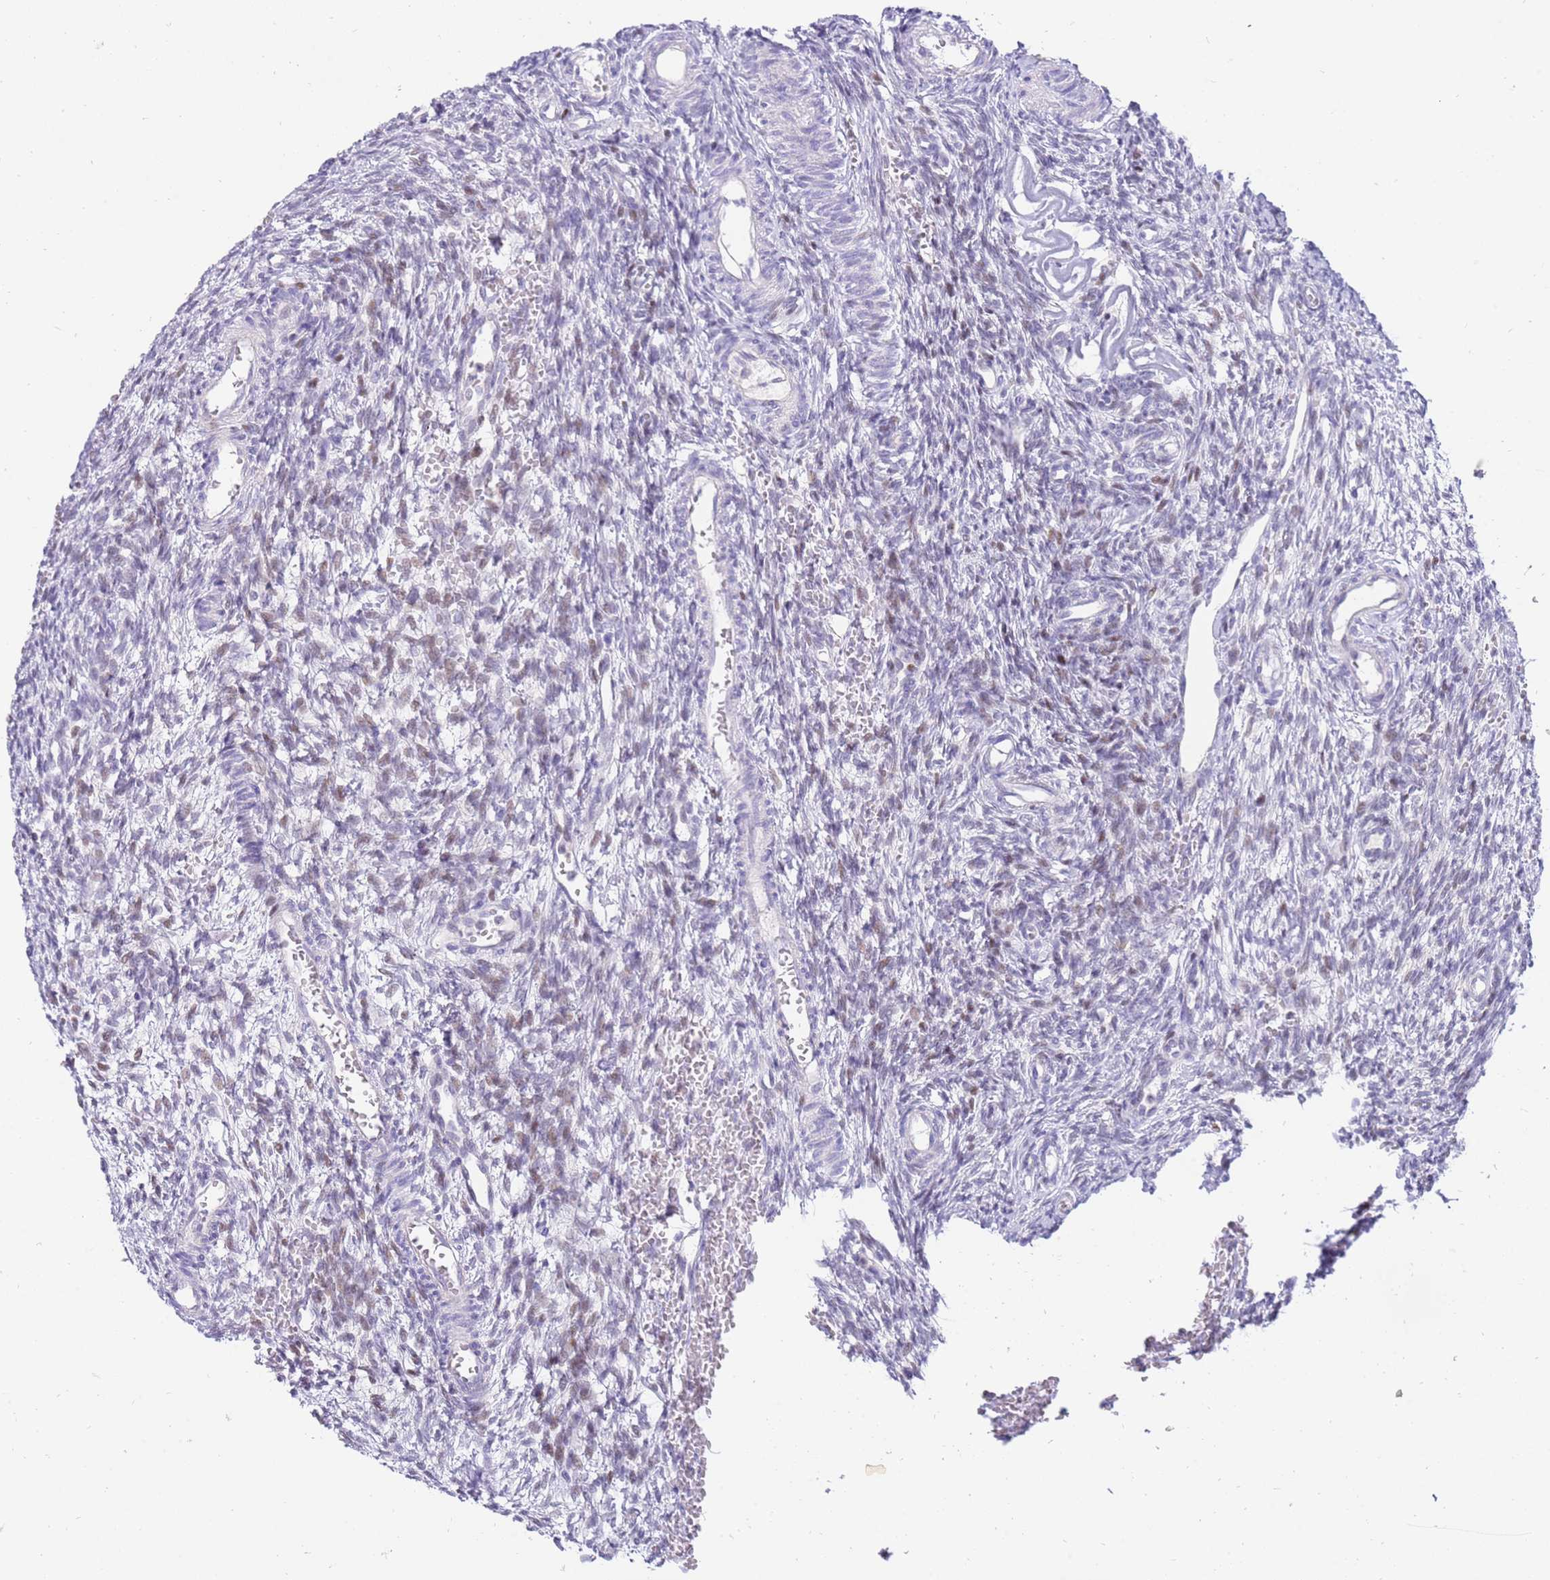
{"staining": {"intensity": "weak", "quantity": "<25%", "location": "nuclear"}, "tissue": "ovary", "cell_type": "Ovarian stroma cells", "image_type": "normal", "snomed": [{"axis": "morphology", "description": "Normal tissue, NOS"}, {"axis": "topography", "description": "Ovary"}], "caption": "DAB immunohistochemical staining of normal human ovary shows no significant staining in ovarian stroma cells. The staining is performed using DAB (3,3'-diaminobenzidine) brown chromogen with nuclei counter-stained in using hematoxylin.", "gene": "STK25", "patient": {"sex": "female", "age": 39}}